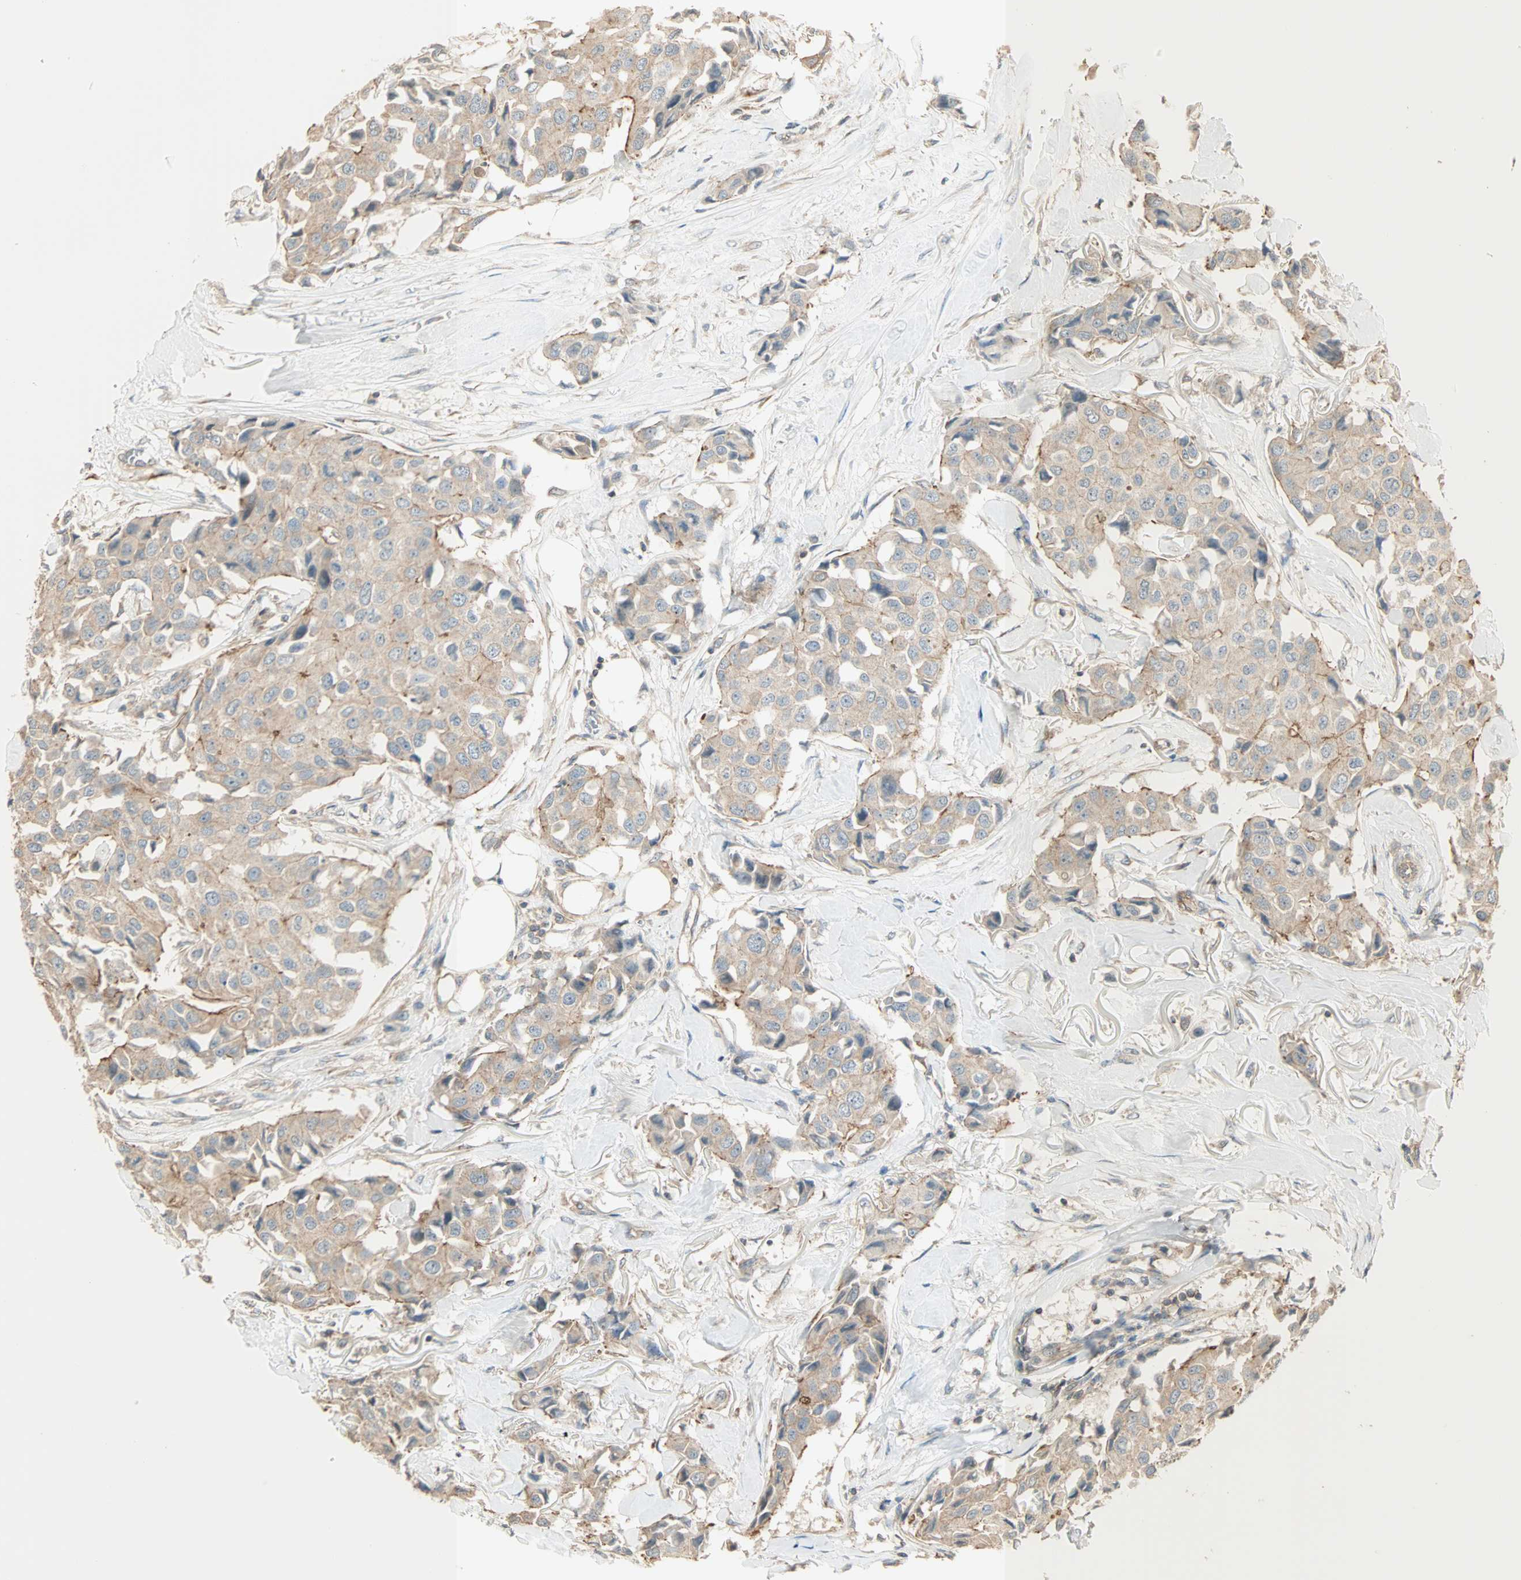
{"staining": {"intensity": "weak", "quantity": ">75%", "location": "cytoplasmic/membranous"}, "tissue": "breast cancer", "cell_type": "Tumor cells", "image_type": "cancer", "snomed": [{"axis": "morphology", "description": "Duct carcinoma"}, {"axis": "topography", "description": "Breast"}], "caption": "Weak cytoplasmic/membranous staining is present in approximately >75% of tumor cells in intraductal carcinoma (breast). Using DAB (brown) and hematoxylin (blue) stains, captured at high magnification using brightfield microscopy.", "gene": "MAP3K21", "patient": {"sex": "female", "age": 80}}